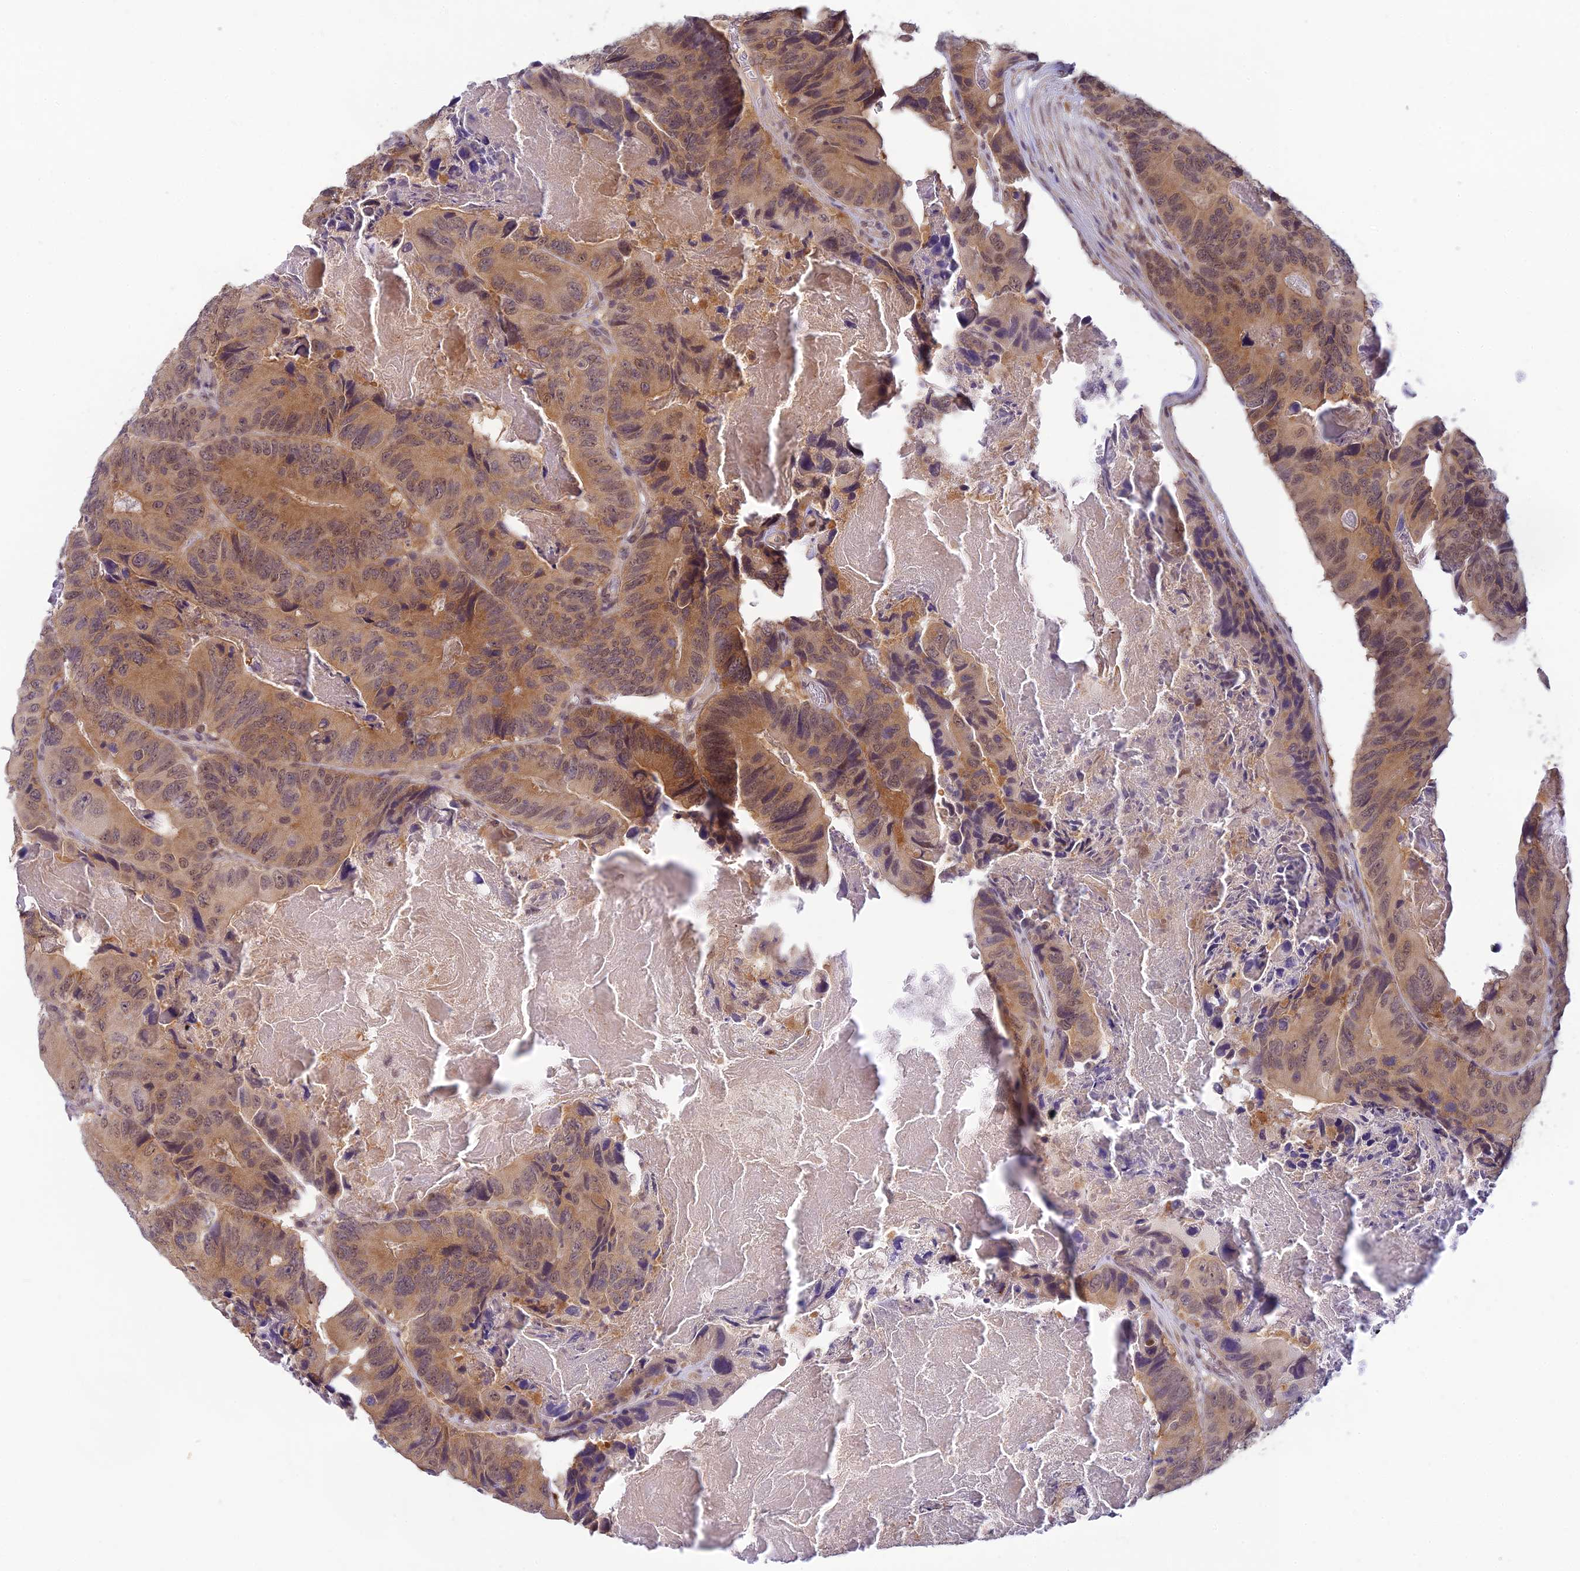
{"staining": {"intensity": "weak", "quantity": ">75%", "location": "cytoplasmic/membranous,nuclear"}, "tissue": "colorectal cancer", "cell_type": "Tumor cells", "image_type": "cancer", "snomed": [{"axis": "morphology", "description": "Adenocarcinoma, NOS"}, {"axis": "topography", "description": "Colon"}], "caption": "A high-resolution image shows immunohistochemistry (IHC) staining of adenocarcinoma (colorectal), which exhibits weak cytoplasmic/membranous and nuclear staining in about >75% of tumor cells.", "gene": "SKIC8", "patient": {"sex": "male", "age": 84}}